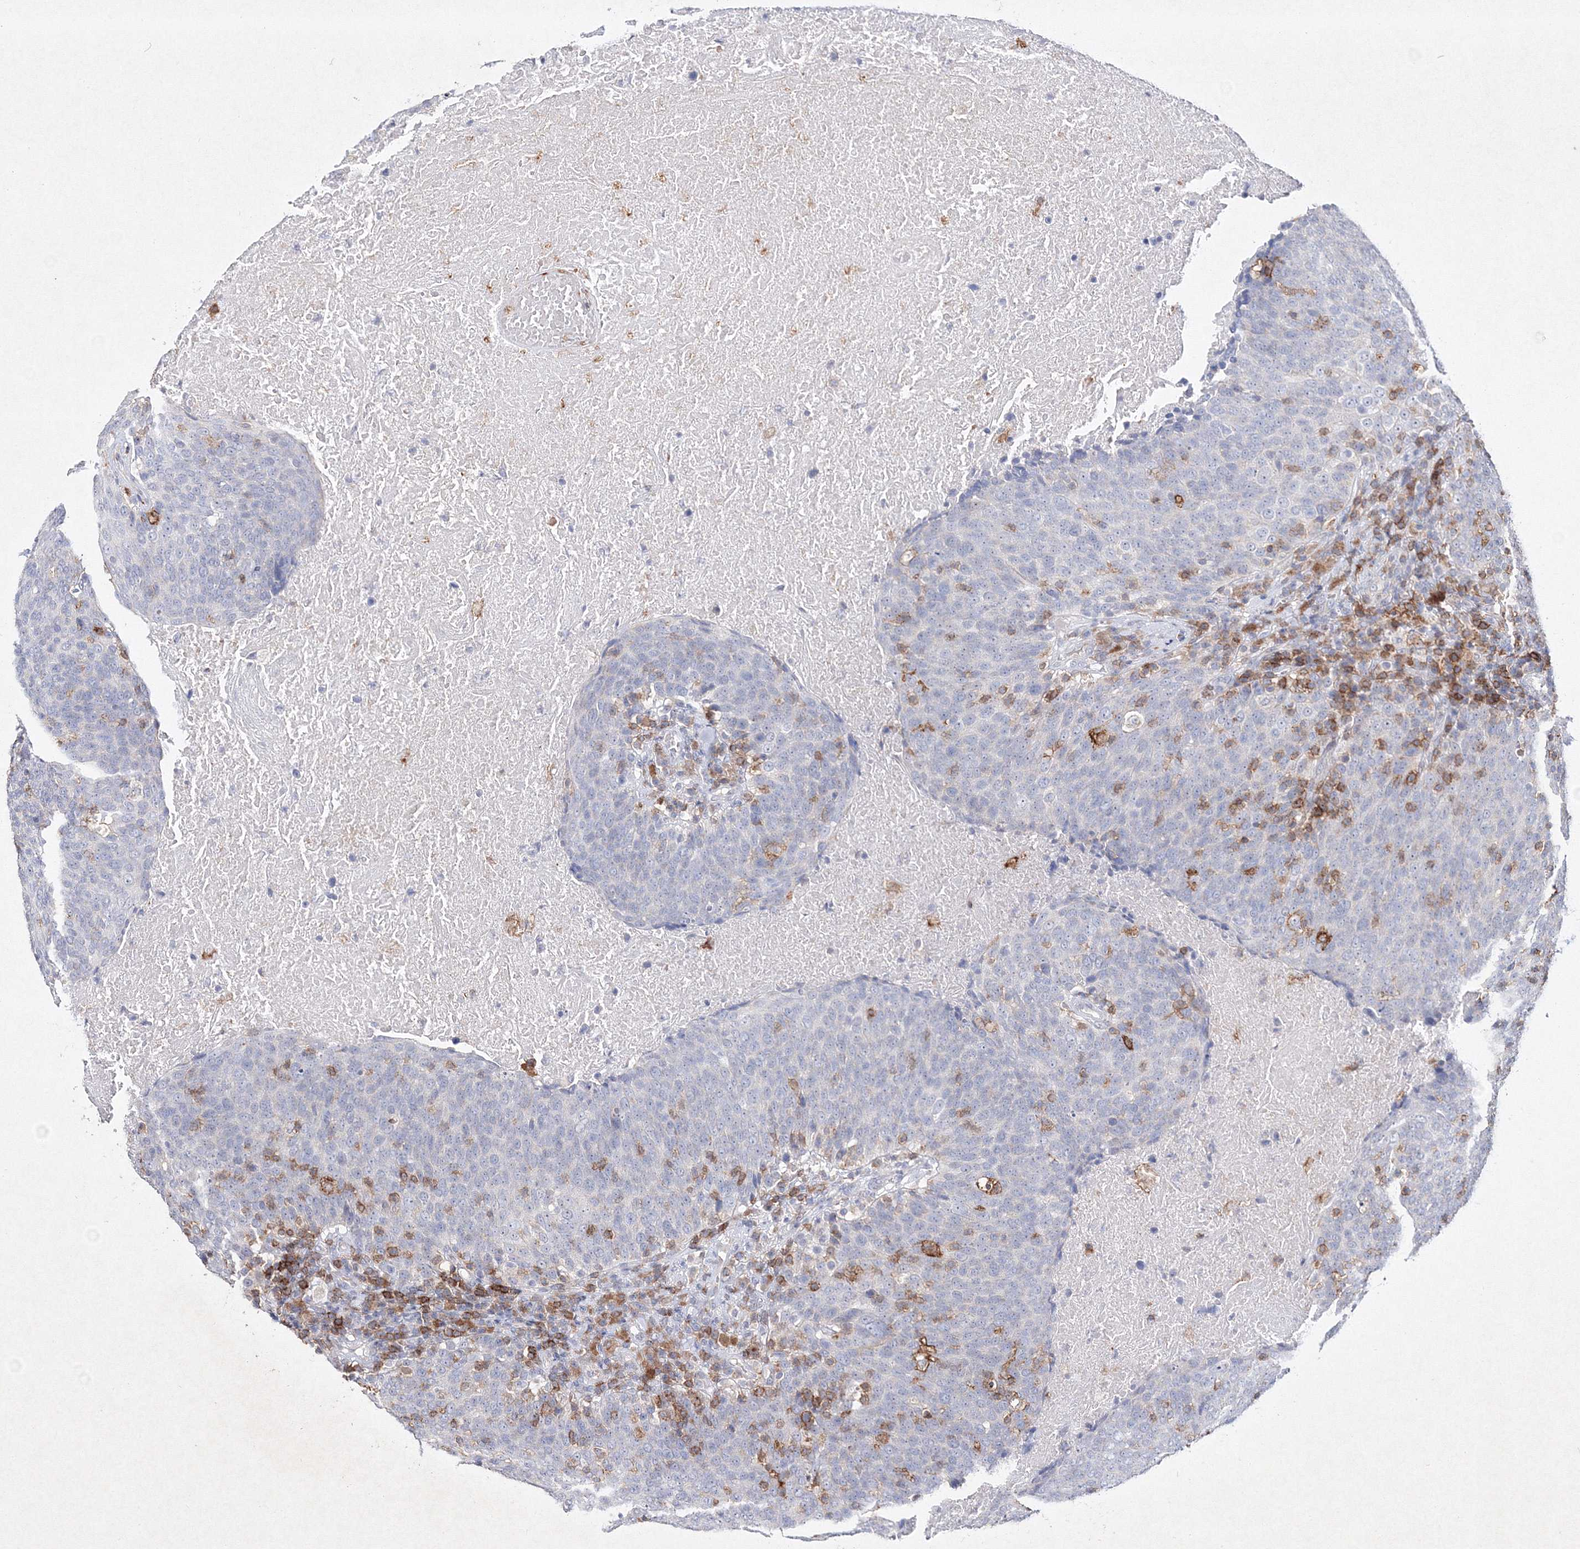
{"staining": {"intensity": "negative", "quantity": "none", "location": "none"}, "tissue": "head and neck cancer", "cell_type": "Tumor cells", "image_type": "cancer", "snomed": [{"axis": "morphology", "description": "Squamous cell carcinoma, NOS"}, {"axis": "morphology", "description": "Squamous cell carcinoma, metastatic, NOS"}, {"axis": "topography", "description": "Lymph node"}, {"axis": "topography", "description": "Head-Neck"}], "caption": "DAB (3,3'-diaminobenzidine) immunohistochemical staining of human head and neck cancer (squamous cell carcinoma) shows no significant expression in tumor cells.", "gene": "HCST", "patient": {"sex": "male", "age": 62}}